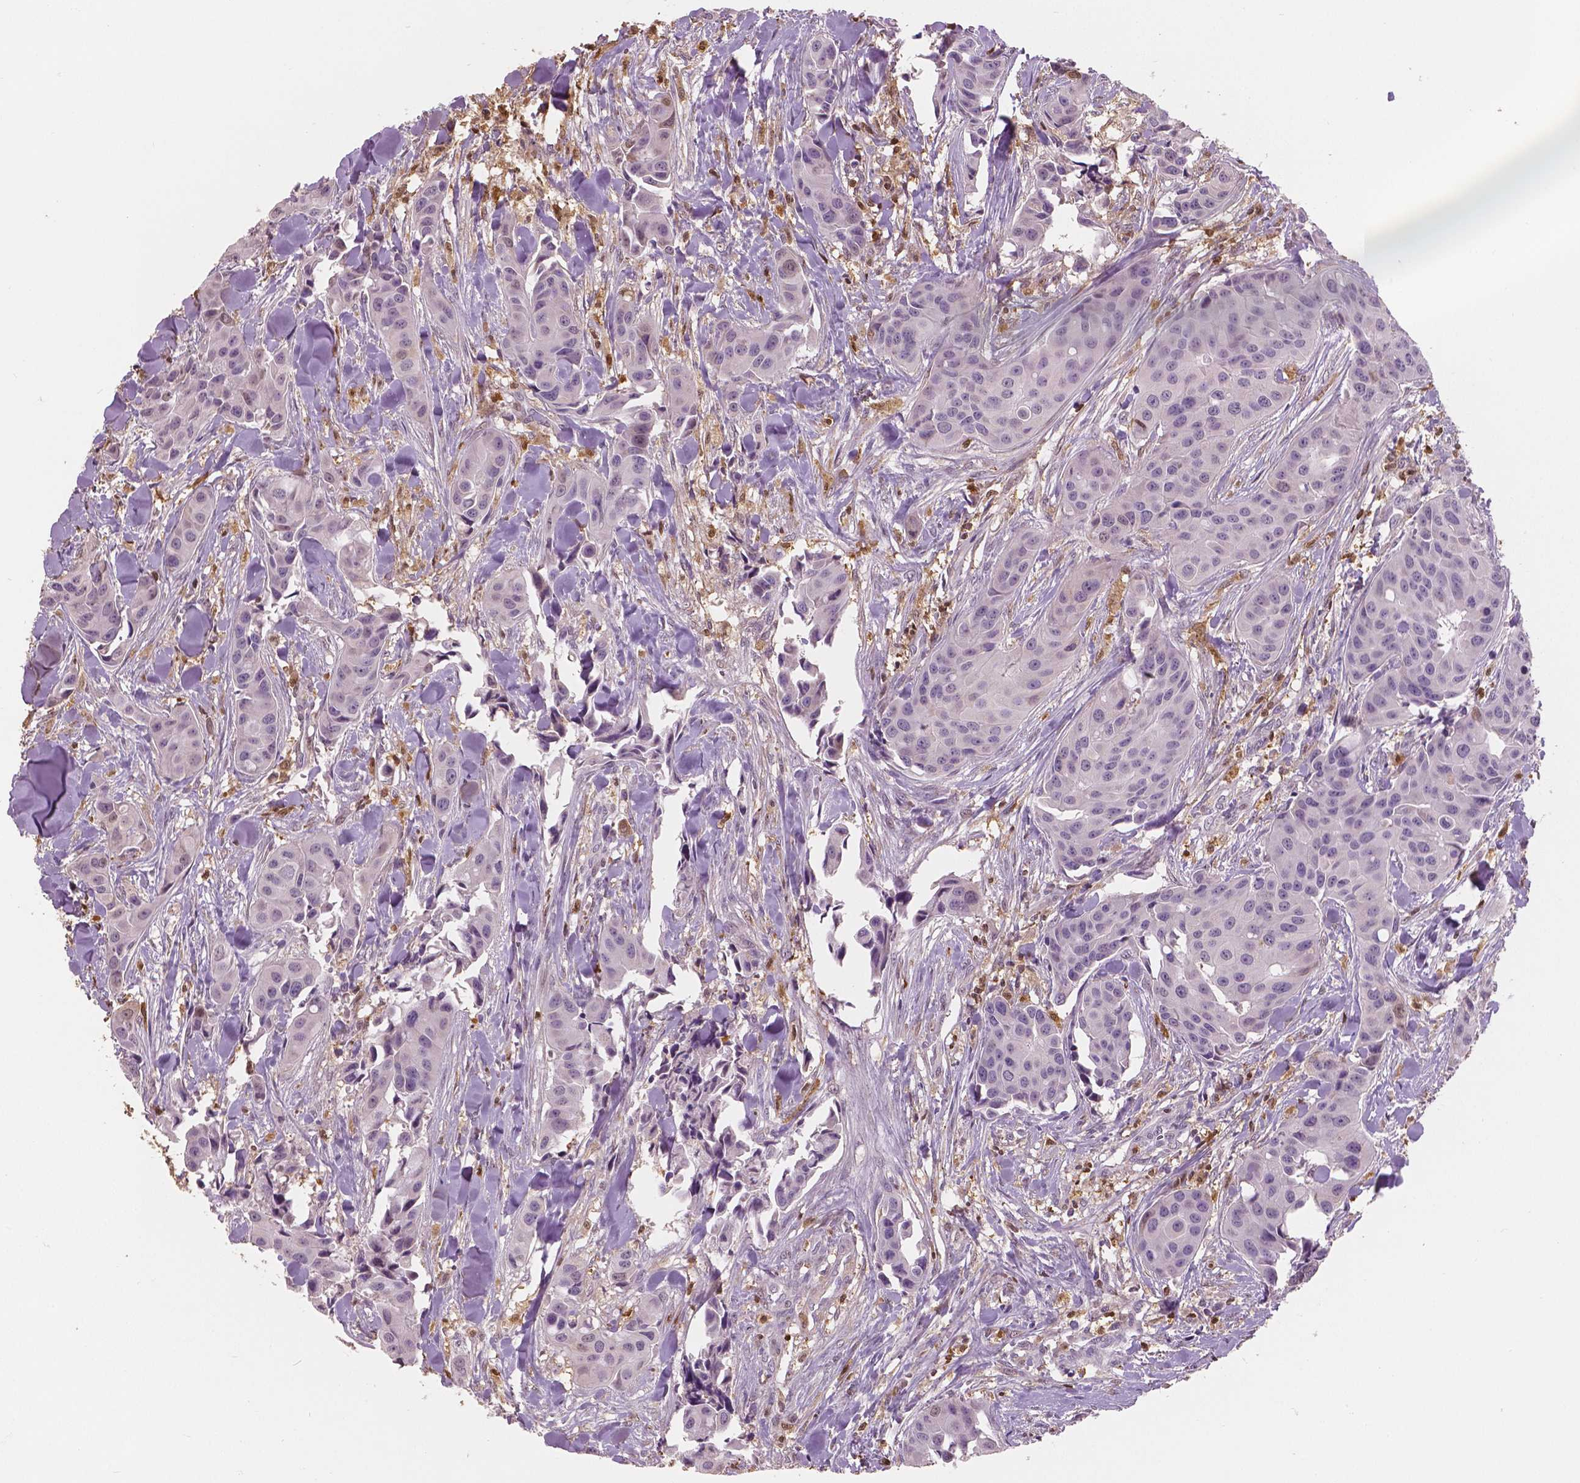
{"staining": {"intensity": "negative", "quantity": "none", "location": "none"}, "tissue": "head and neck cancer", "cell_type": "Tumor cells", "image_type": "cancer", "snomed": [{"axis": "morphology", "description": "Adenocarcinoma, NOS"}, {"axis": "topography", "description": "Head-Neck"}], "caption": "A micrograph of head and neck adenocarcinoma stained for a protein displays no brown staining in tumor cells.", "gene": "S100A4", "patient": {"sex": "male", "age": 76}}